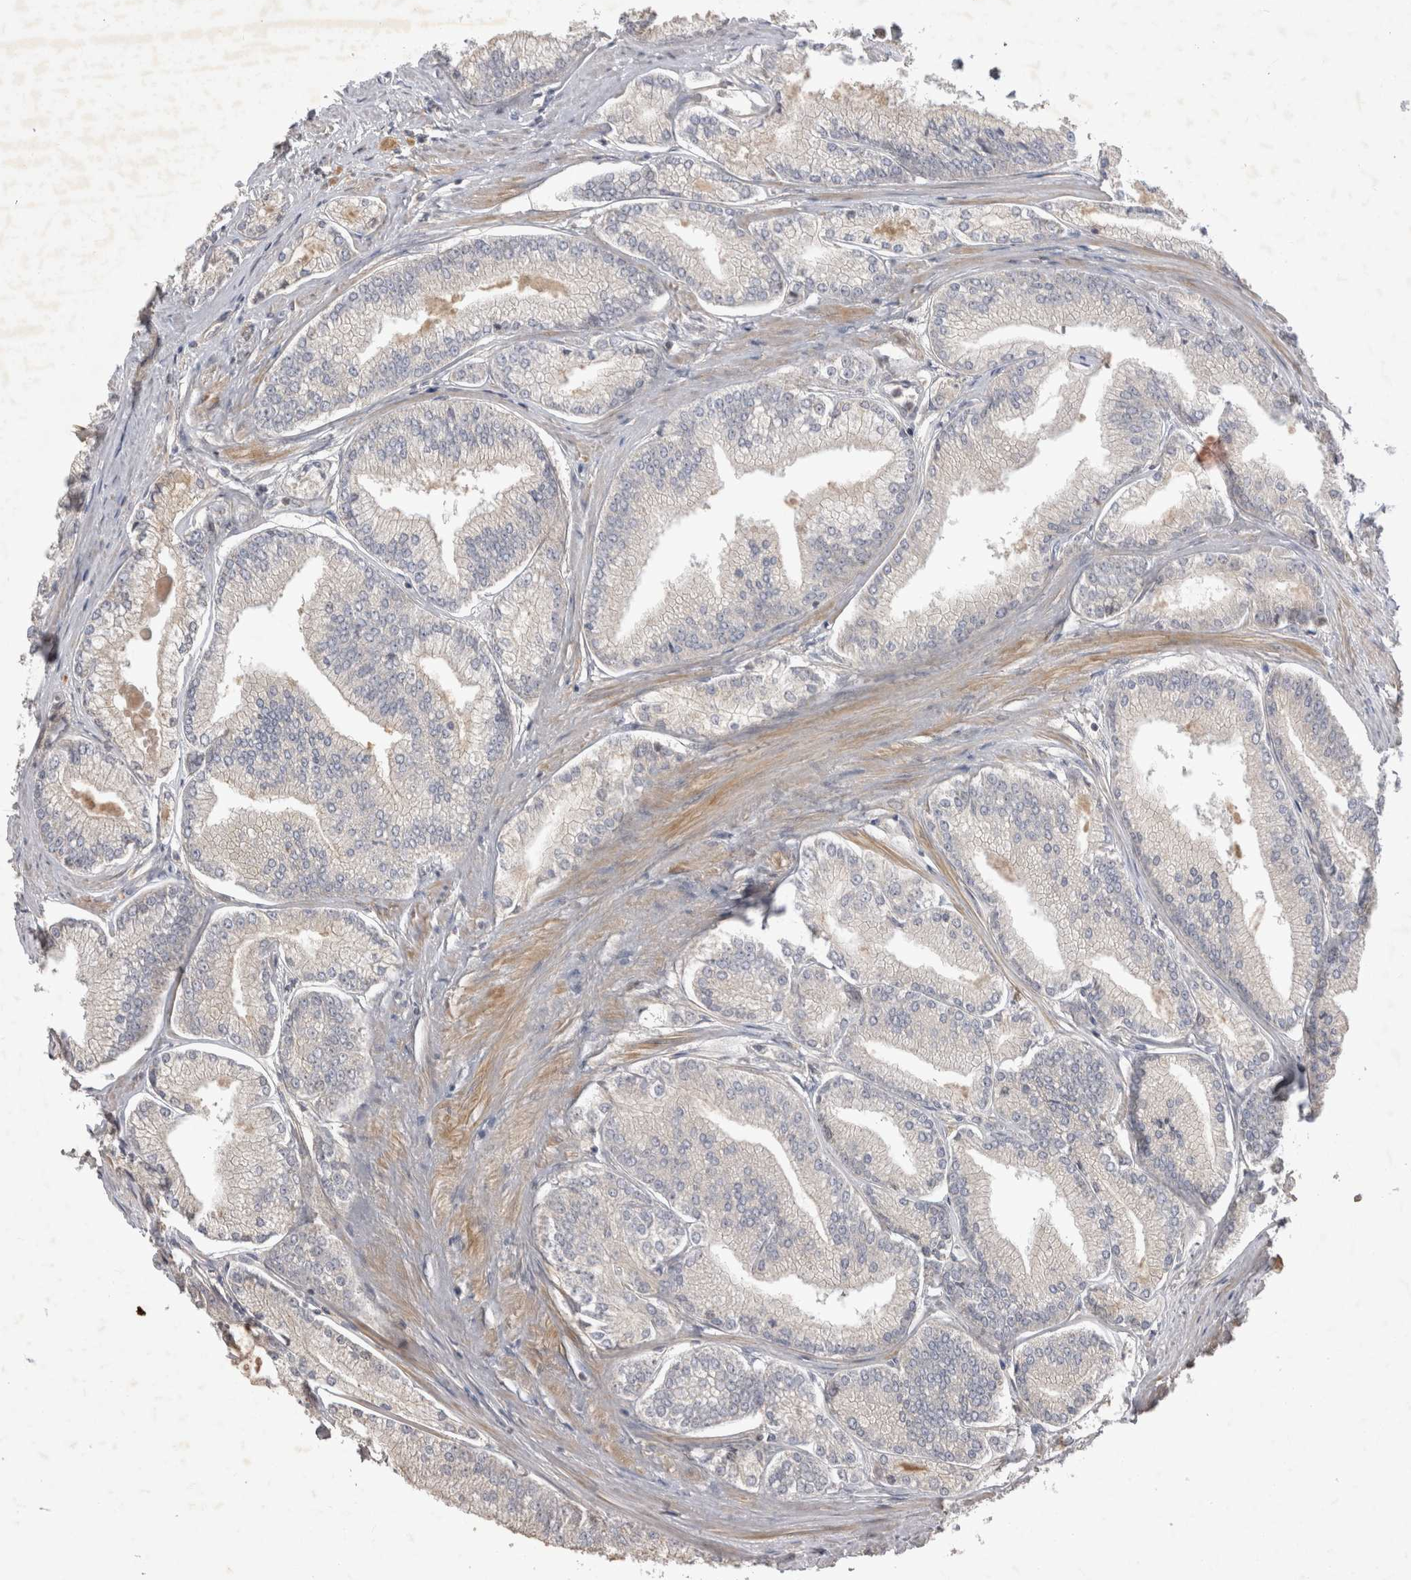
{"staining": {"intensity": "negative", "quantity": "none", "location": "none"}, "tissue": "prostate cancer", "cell_type": "Tumor cells", "image_type": "cancer", "snomed": [{"axis": "morphology", "description": "Adenocarcinoma, Low grade"}, {"axis": "topography", "description": "Prostate"}], "caption": "Immunohistochemistry image of prostate cancer stained for a protein (brown), which demonstrates no positivity in tumor cells. (DAB immunohistochemistry (IHC), high magnification).", "gene": "PPP1R42", "patient": {"sex": "male", "age": 52}}